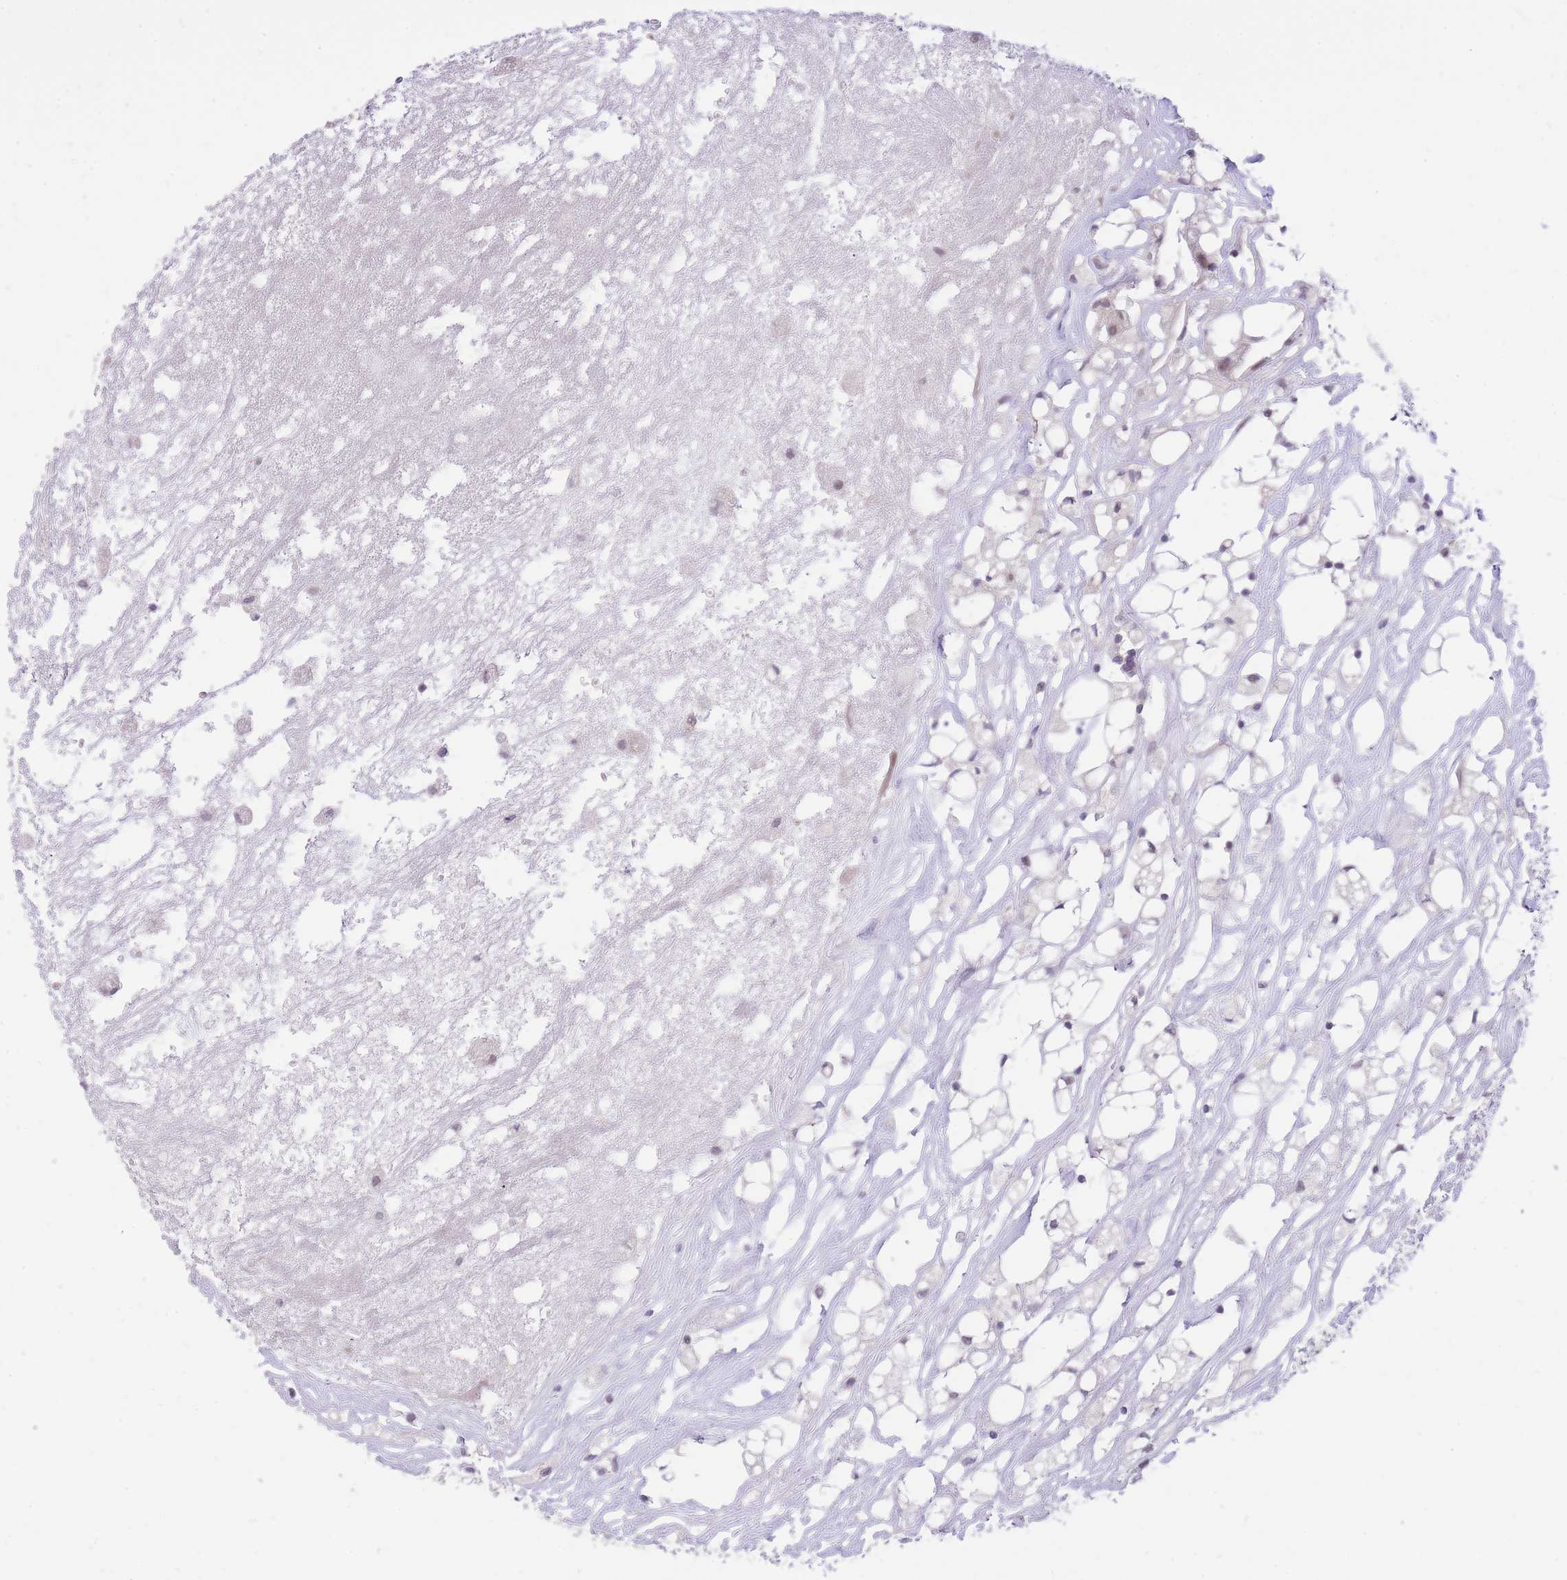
{"staining": {"intensity": "weak", "quantity": "<25%", "location": "cytoplasmic/membranous"}, "tissue": "renal cancer", "cell_type": "Tumor cells", "image_type": "cancer", "snomed": [{"axis": "morphology", "description": "Adenocarcinoma, NOS"}, {"axis": "topography", "description": "Kidney"}], "caption": "Tumor cells show no significant protein positivity in renal cancer (adenocarcinoma).", "gene": "MINDY2", "patient": {"sex": "male", "age": 59}}